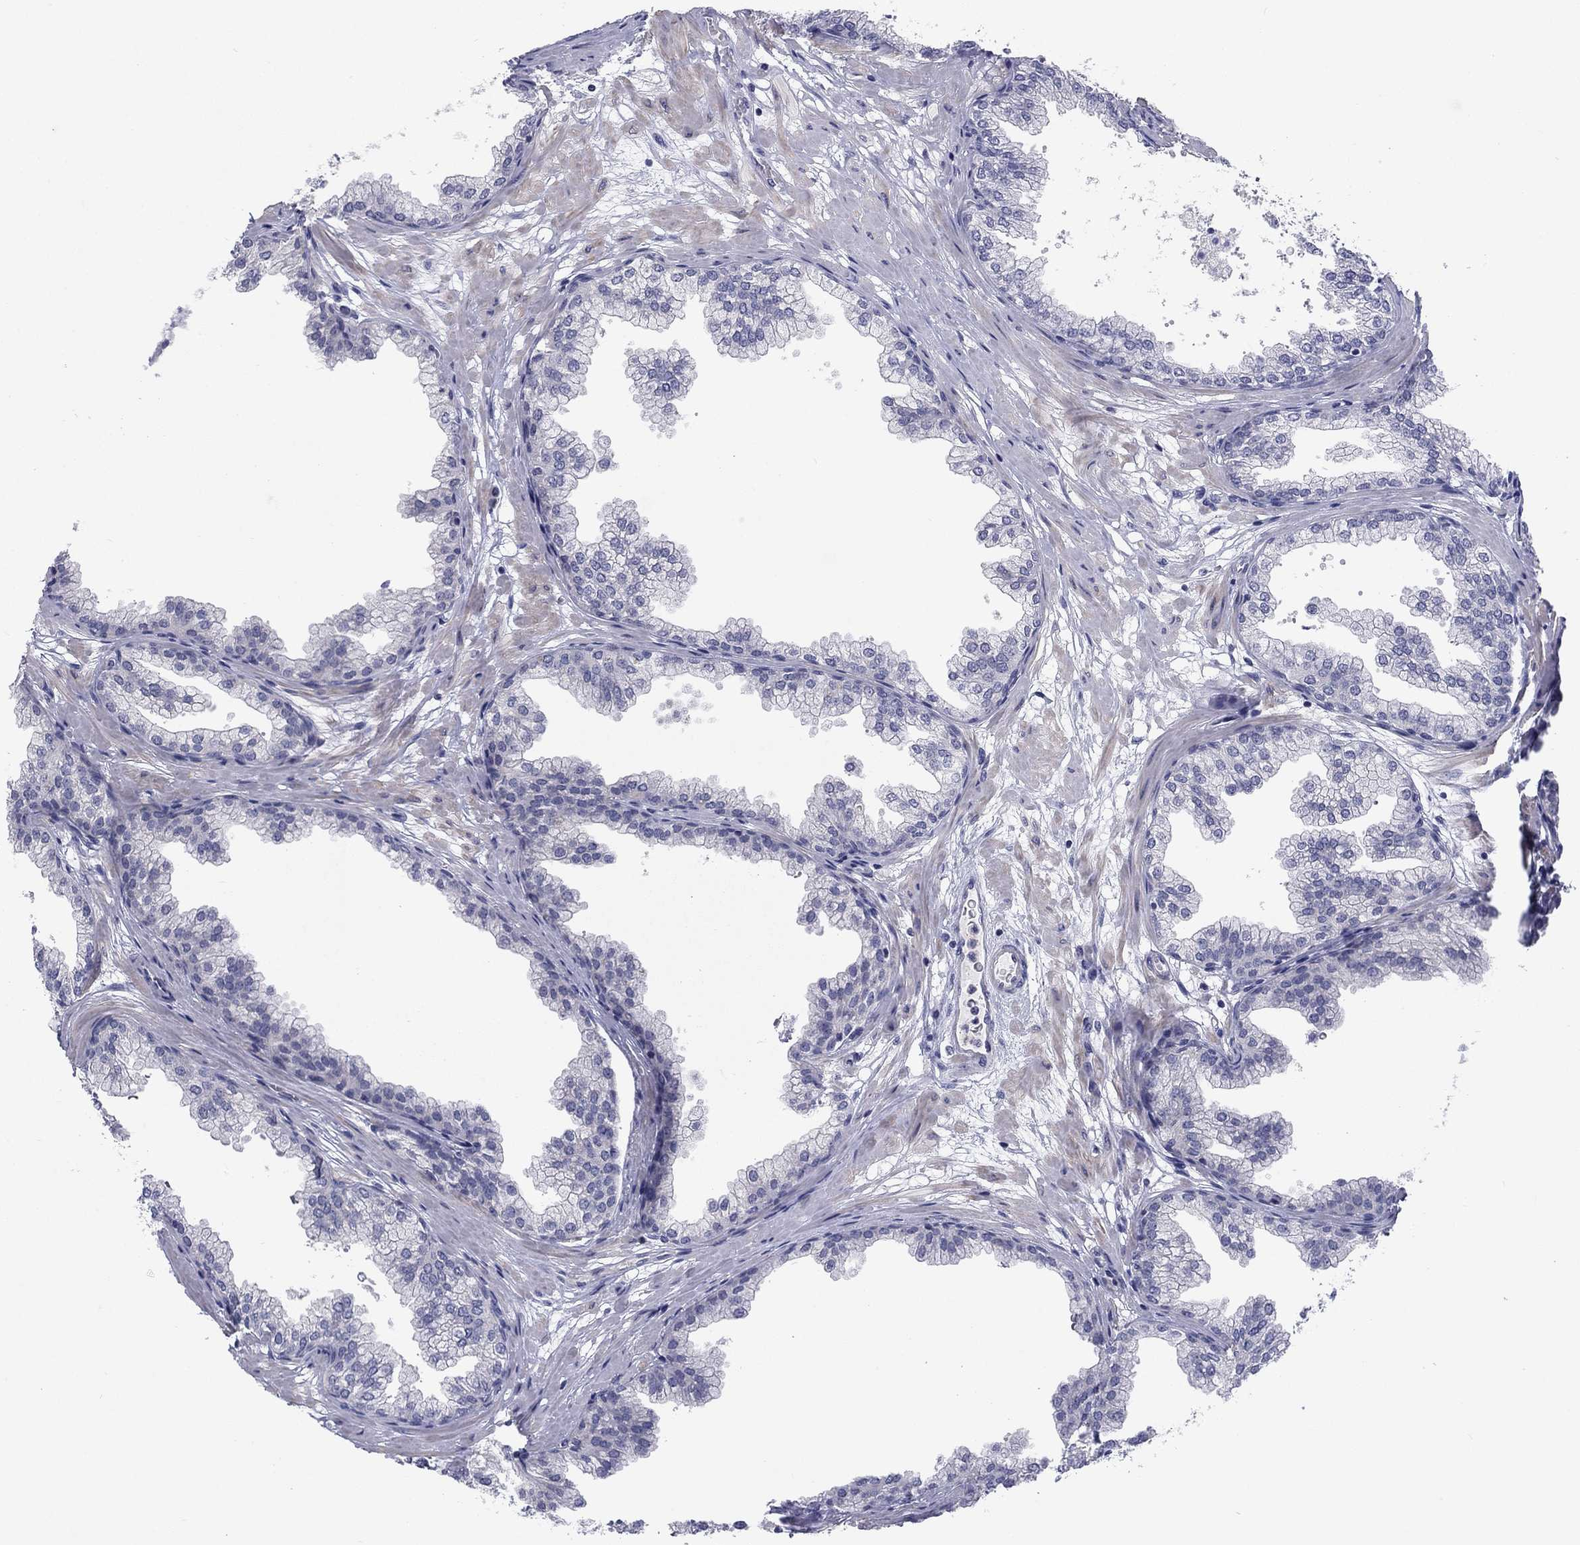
{"staining": {"intensity": "negative", "quantity": "none", "location": "none"}, "tissue": "prostate", "cell_type": "Glandular cells", "image_type": "normal", "snomed": [{"axis": "morphology", "description": "Normal tissue, NOS"}, {"axis": "topography", "description": "Prostate"}], "caption": "Human prostate stained for a protein using immunohistochemistry (IHC) reveals no expression in glandular cells.", "gene": "CACNA1A", "patient": {"sex": "male", "age": 37}}